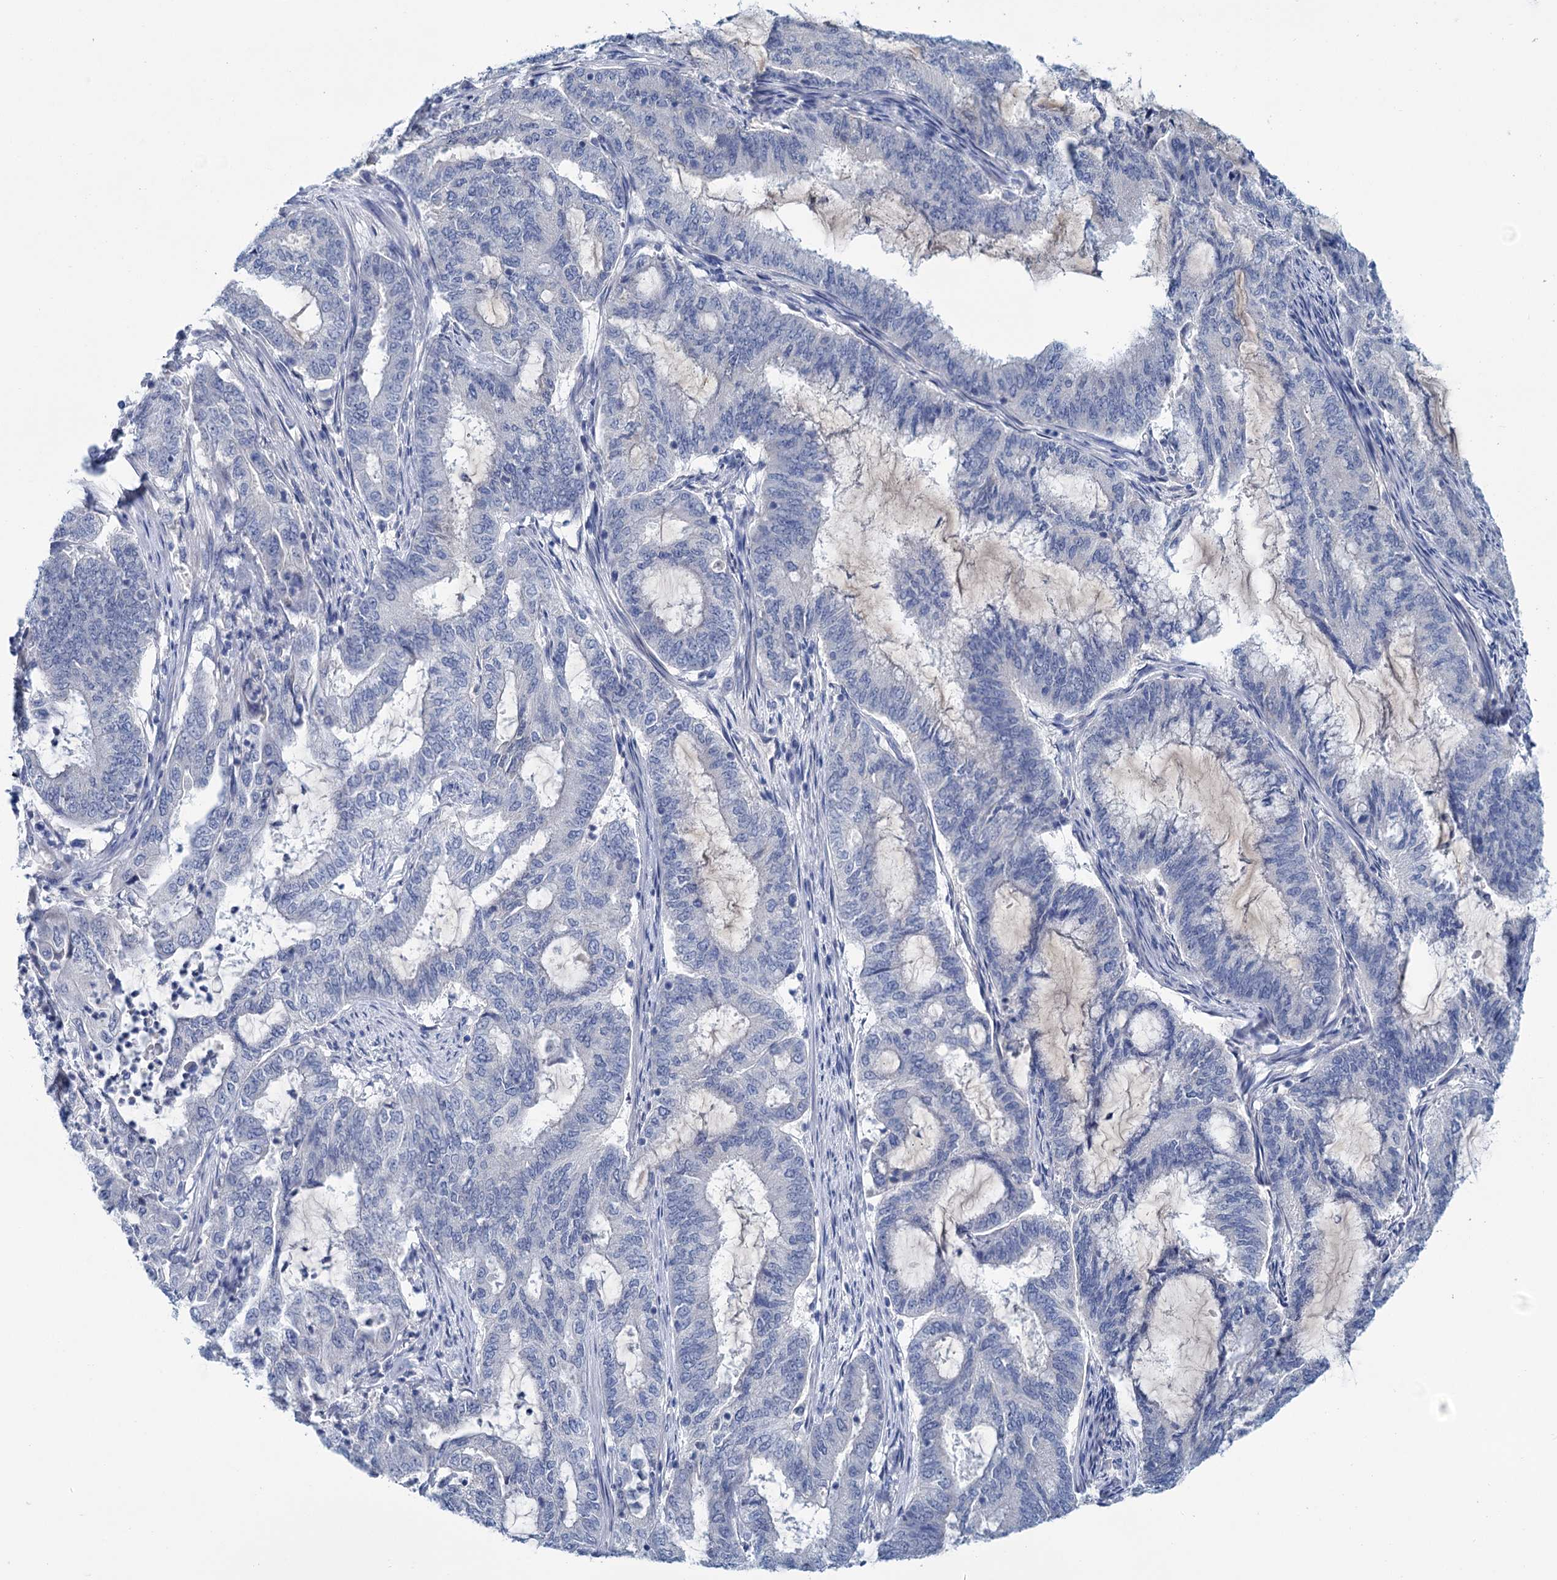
{"staining": {"intensity": "negative", "quantity": "none", "location": "none"}, "tissue": "endometrial cancer", "cell_type": "Tumor cells", "image_type": "cancer", "snomed": [{"axis": "morphology", "description": "Adenocarcinoma, NOS"}, {"axis": "topography", "description": "Endometrium"}], "caption": "A high-resolution micrograph shows immunohistochemistry (IHC) staining of endometrial adenocarcinoma, which demonstrates no significant positivity in tumor cells. (DAB immunohistochemistry (IHC) visualized using brightfield microscopy, high magnification).", "gene": "MYOZ3", "patient": {"sex": "female", "age": 51}}